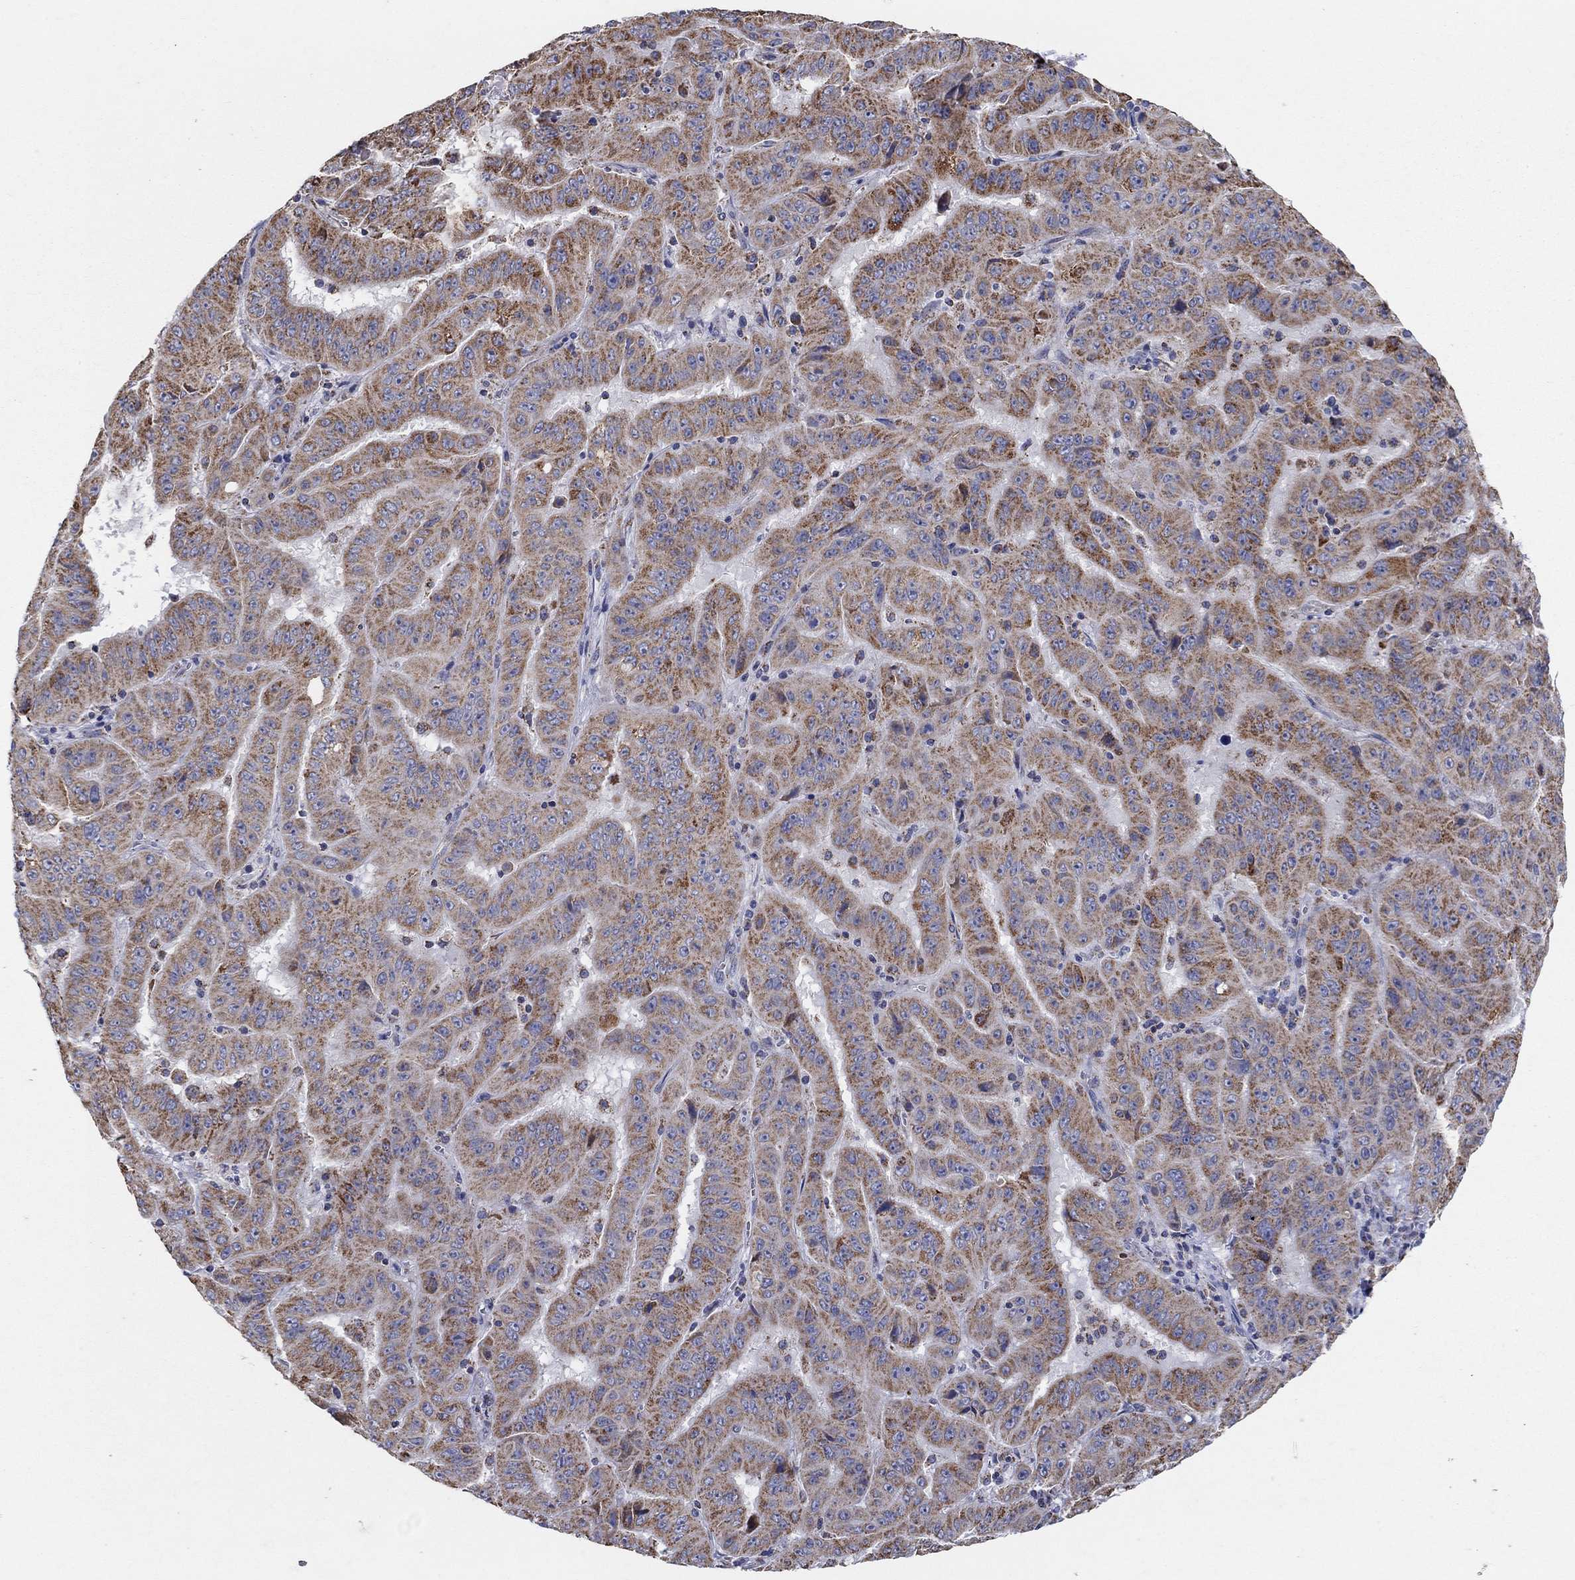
{"staining": {"intensity": "moderate", "quantity": ">75%", "location": "cytoplasmic/membranous"}, "tissue": "pancreatic cancer", "cell_type": "Tumor cells", "image_type": "cancer", "snomed": [{"axis": "morphology", "description": "Adenocarcinoma, NOS"}, {"axis": "topography", "description": "Pancreas"}], "caption": "Approximately >75% of tumor cells in human pancreatic cancer exhibit moderate cytoplasmic/membranous protein expression as visualized by brown immunohistochemical staining.", "gene": "C9orf85", "patient": {"sex": "male", "age": 63}}